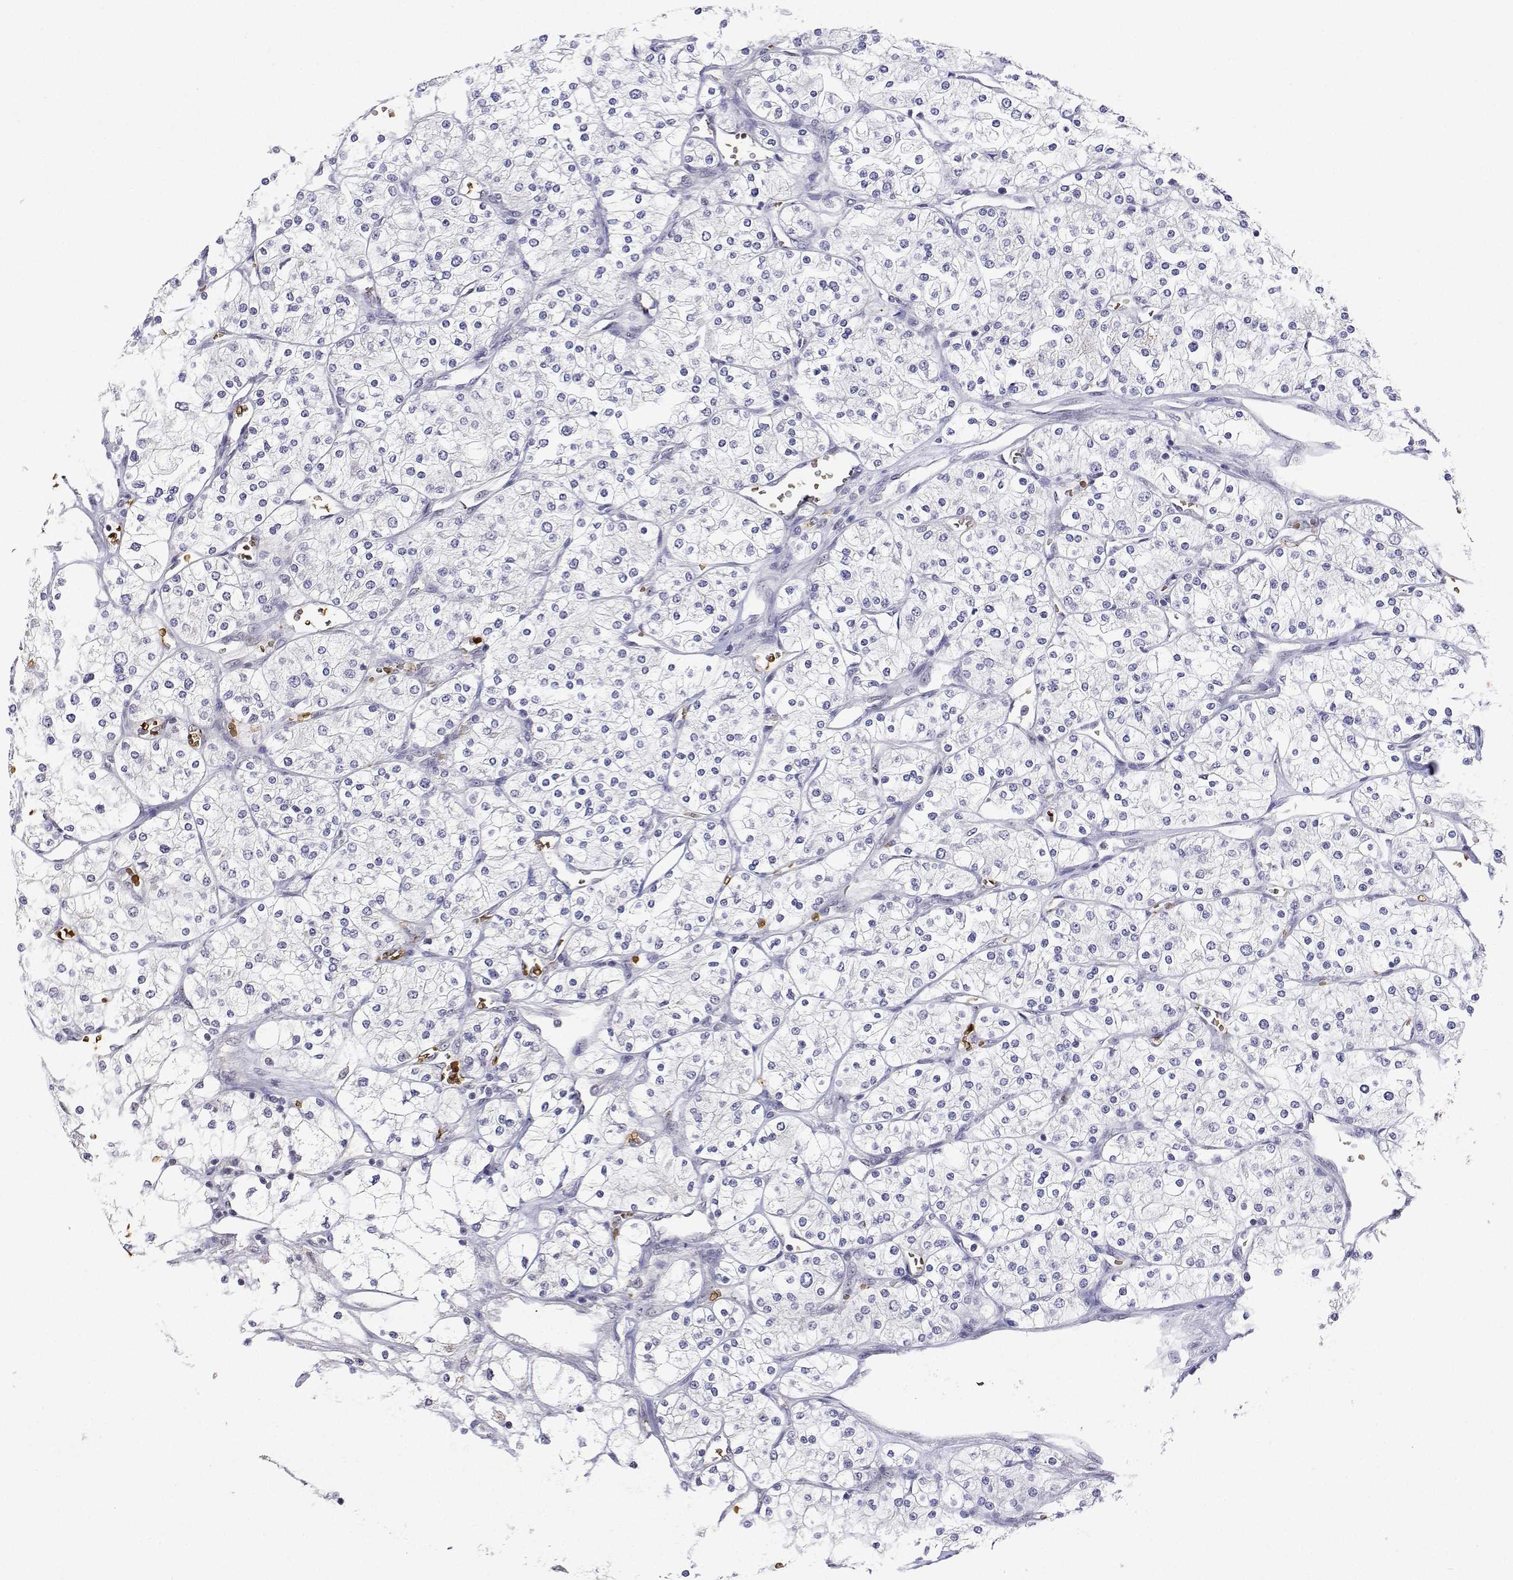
{"staining": {"intensity": "negative", "quantity": "none", "location": "none"}, "tissue": "renal cancer", "cell_type": "Tumor cells", "image_type": "cancer", "snomed": [{"axis": "morphology", "description": "Adenocarcinoma, NOS"}, {"axis": "topography", "description": "Kidney"}], "caption": "Protein analysis of renal cancer demonstrates no significant staining in tumor cells.", "gene": "ADAR", "patient": {"sex": "male", "age": 80}}